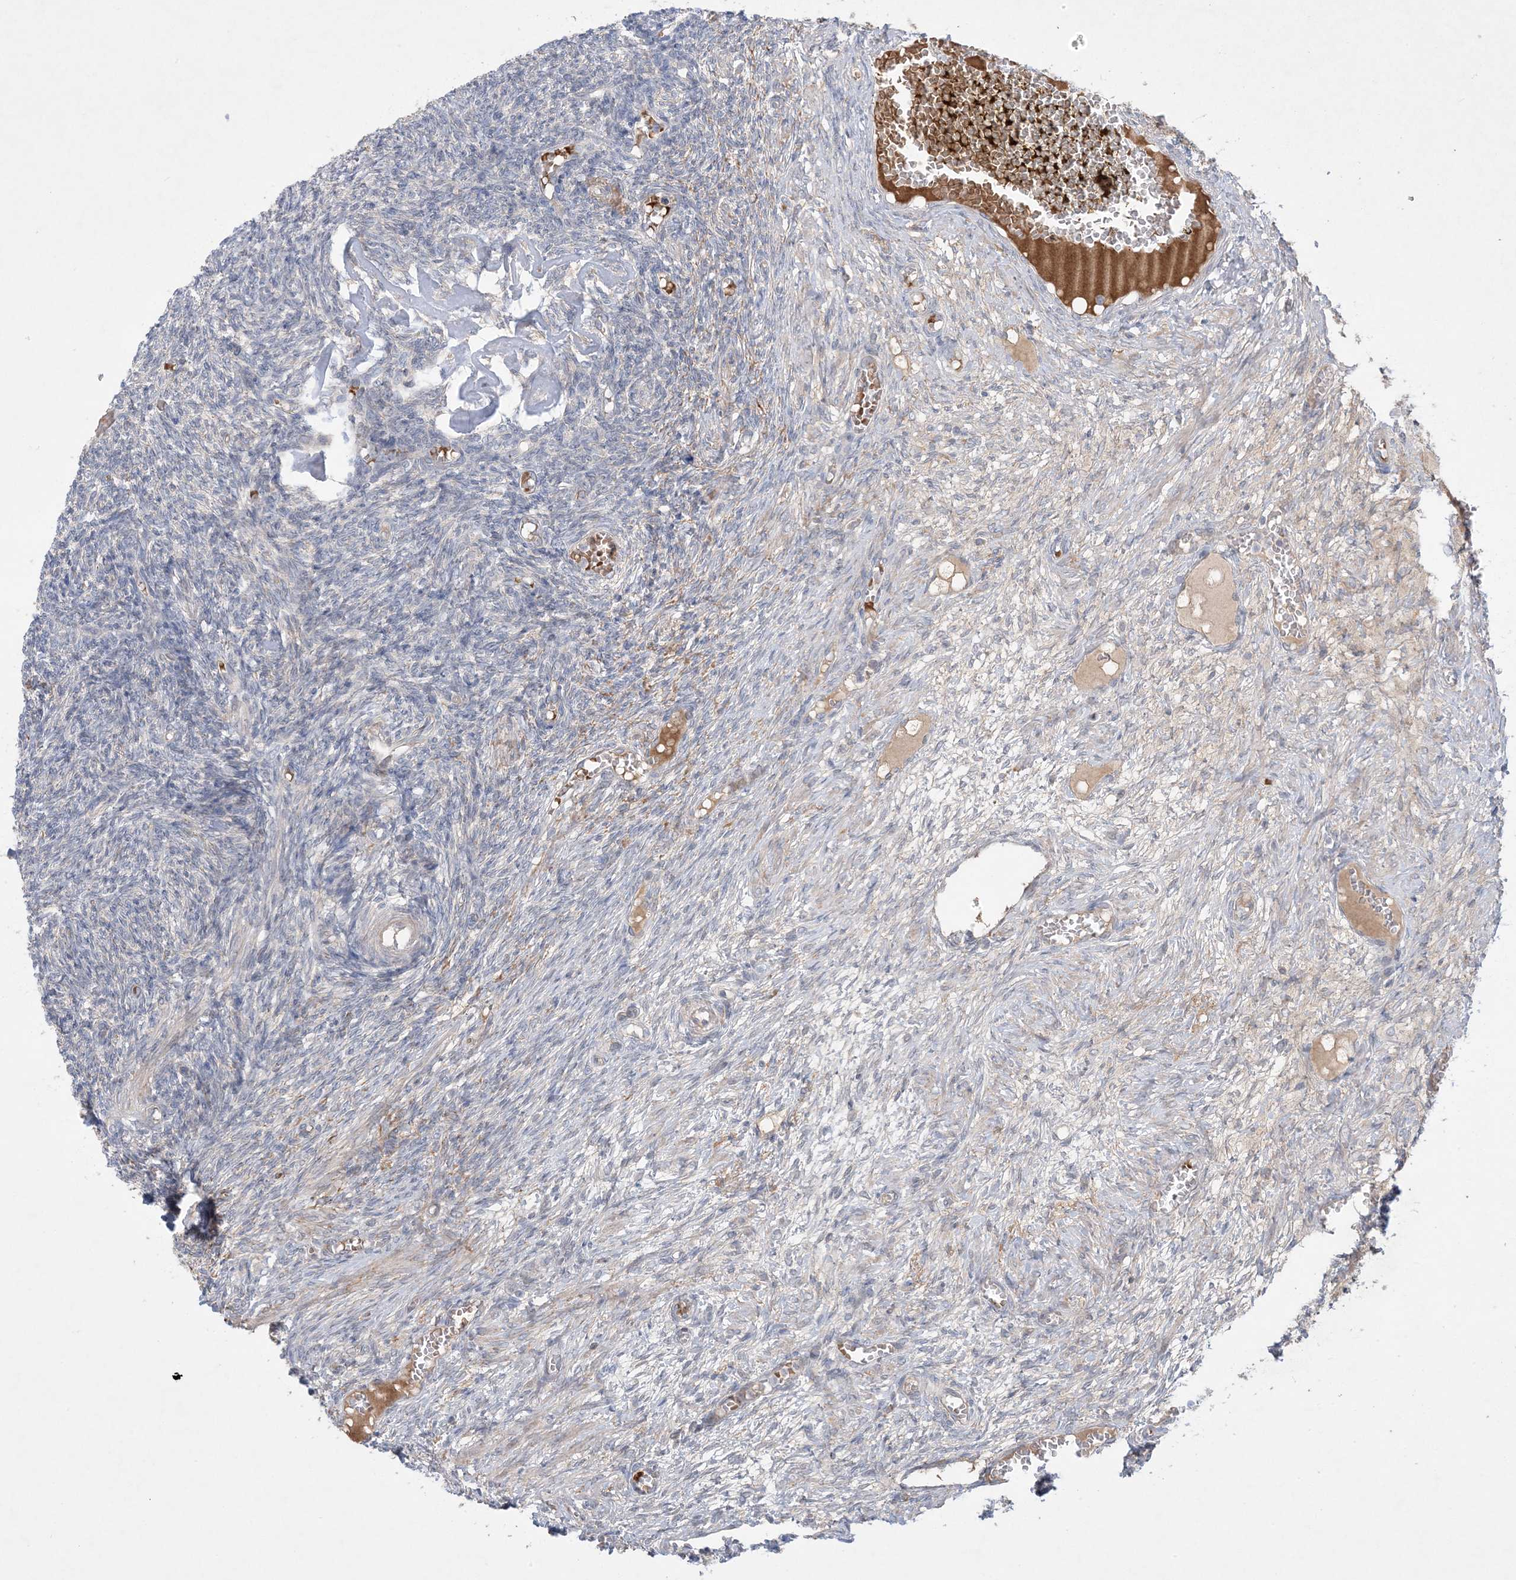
{"staining": {"intensity": "negative", "quantity": "none", "location": "none"}, "tissue": "ovary", "cell_type": "Ovarian stroma cells", "image_type": "normal", "snomed": [{"axis": "morphology", "description": "Normal tissue, NOS"}, {"axis": "topography", "description": "Ovary"}], "caption": "This image is of benign ovary stained with immunohistochemistry (IHC) to label a protein in brown with the nuclei are counter-stained blue. There is no positivity in ovarian stroma cells.", "gene": "MMGT1", "patient": {"sex": "female", "age": 27}}